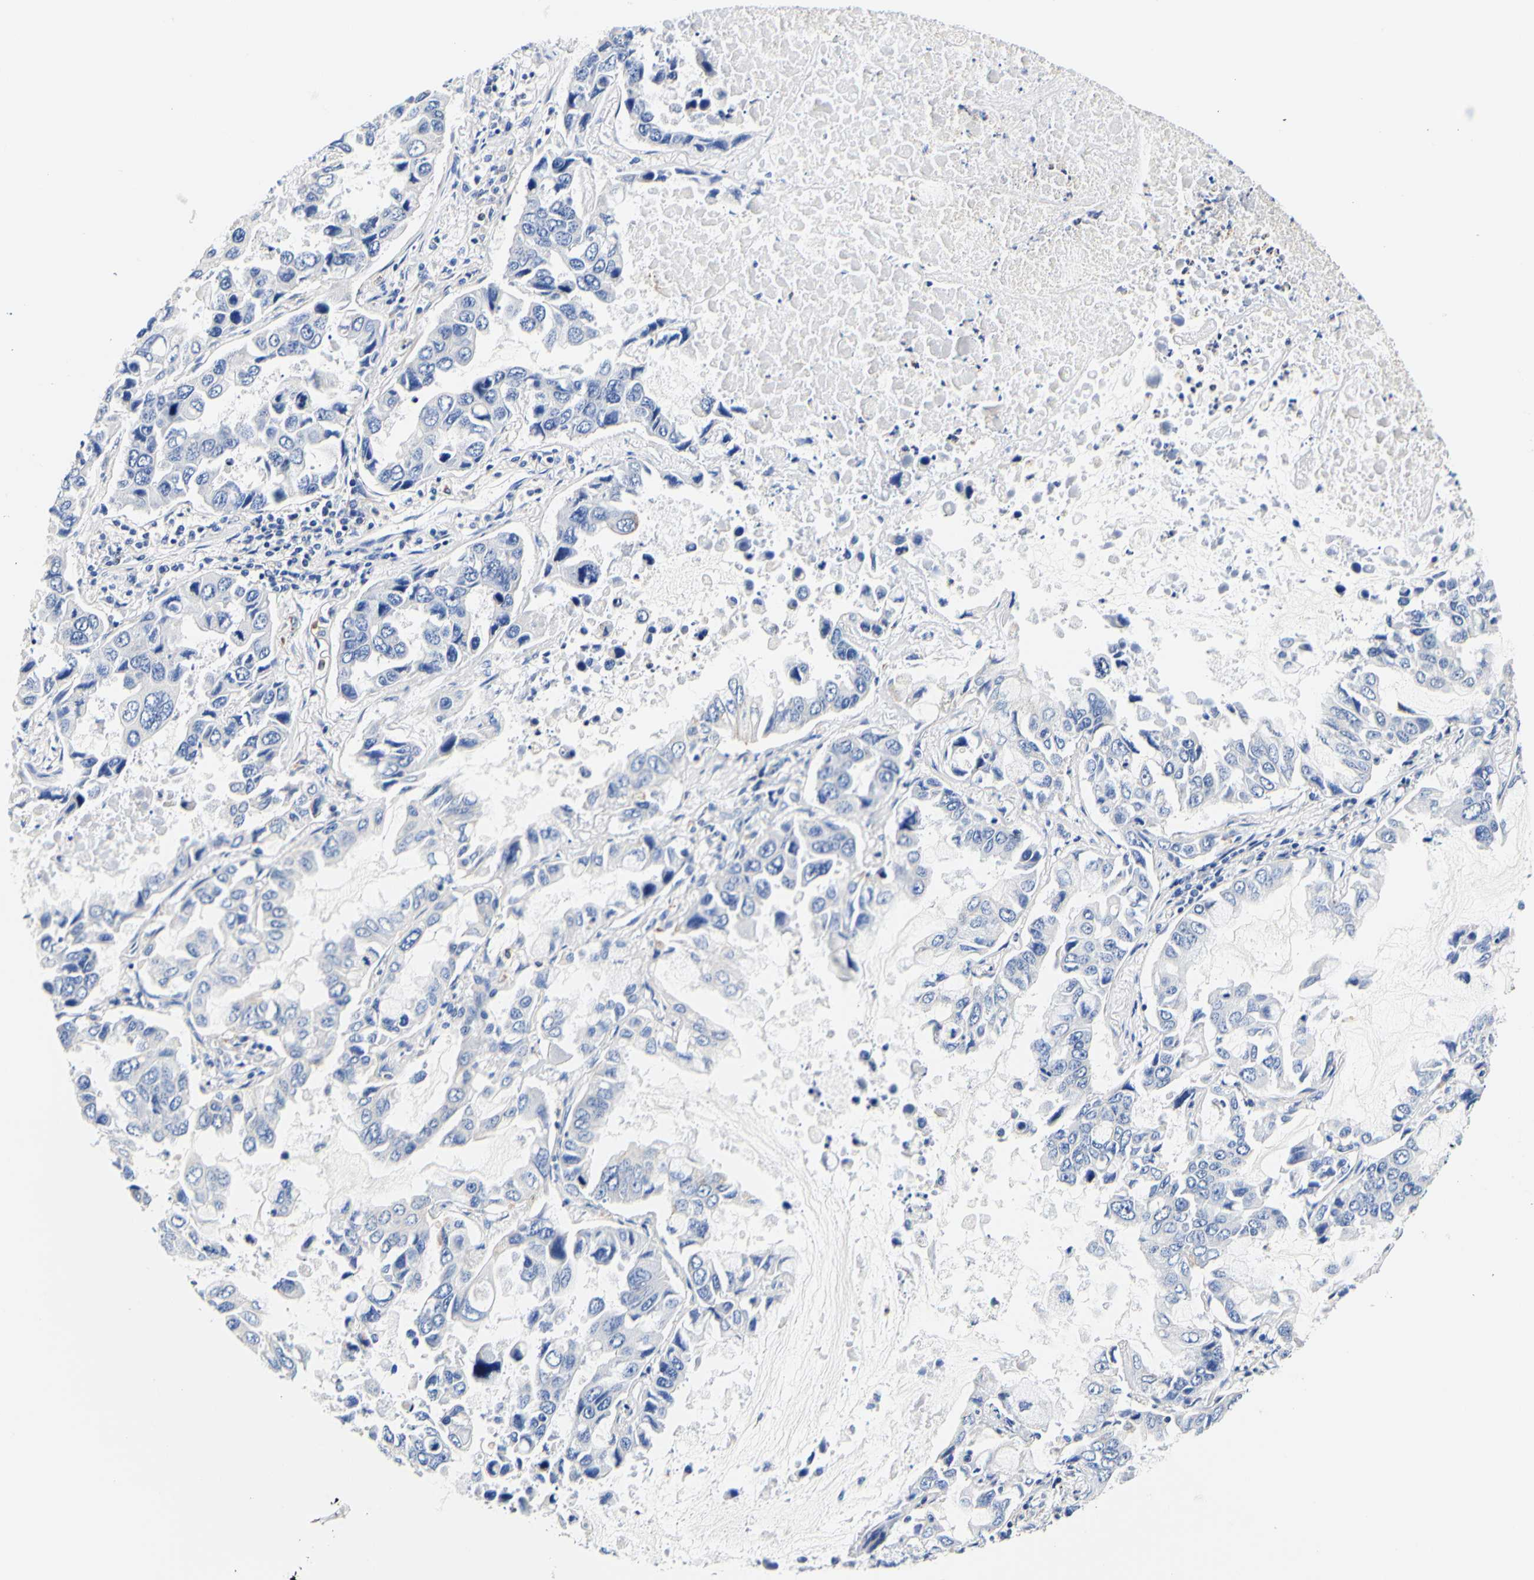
{"staining": {"intensity": "negative", "quantity": "none", "location": "none"}, "tissue": "lung cancer", "cell_type": "Tumor cells", "image_type": "cancer", "snomed": [{"axis": "morphology", "description": "Adenocarcinoma, NOS"}, {"axis": "topography", "description": "Lung"}], "caption": "This is a histopathology image of IHC staining of lung cancer (adenocarcinoma), which shows no expression in tumor cells.", "gene": "CAMK4", "patient": {"sex": "male", "age": 64}}